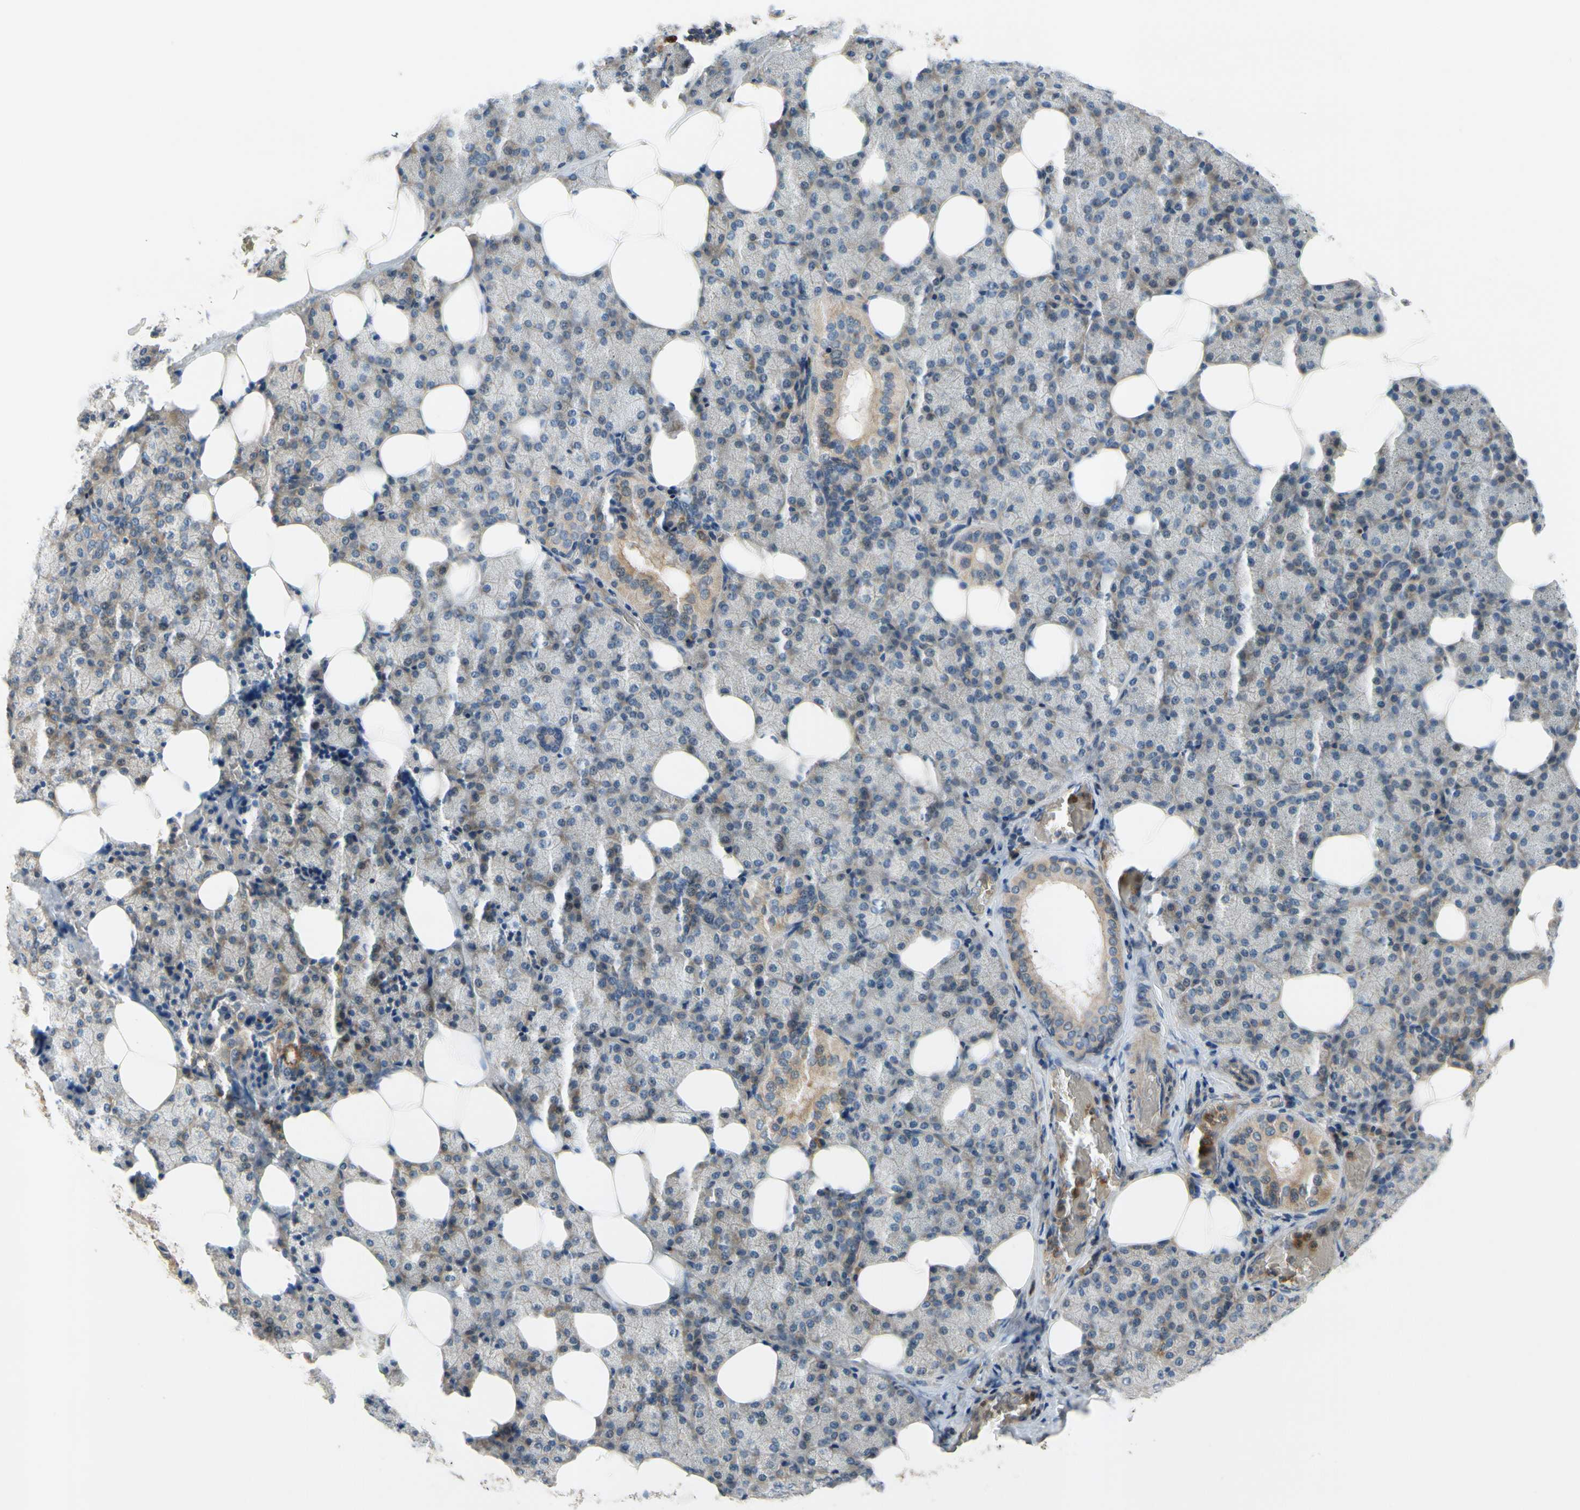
{"staining": {"intensity": "weak", "quantity": "<25%", "location": "cytoplasmic/membranous"}, "tissue": "salivary gland", "cell_type": "Glandular cells", "image_type": "normal", "snomed": [{"axis": "morphology", "description": "Normal tissue, NOS"}, {"axis": "topography", "description": "Lymph node"}, {"axis": "topography", "description": "Salivary gland"}], "caption": "Immunohistochemistry (IHC) micrograph of benign salivary gland: human salivary gland stained with DAB reveals no significant protein positivity in glandular cells. (DAB IHC with hematoxylin counter stain).", "gene": "SIGLEC5", "patient": {"sex": "male", "age": 8}}